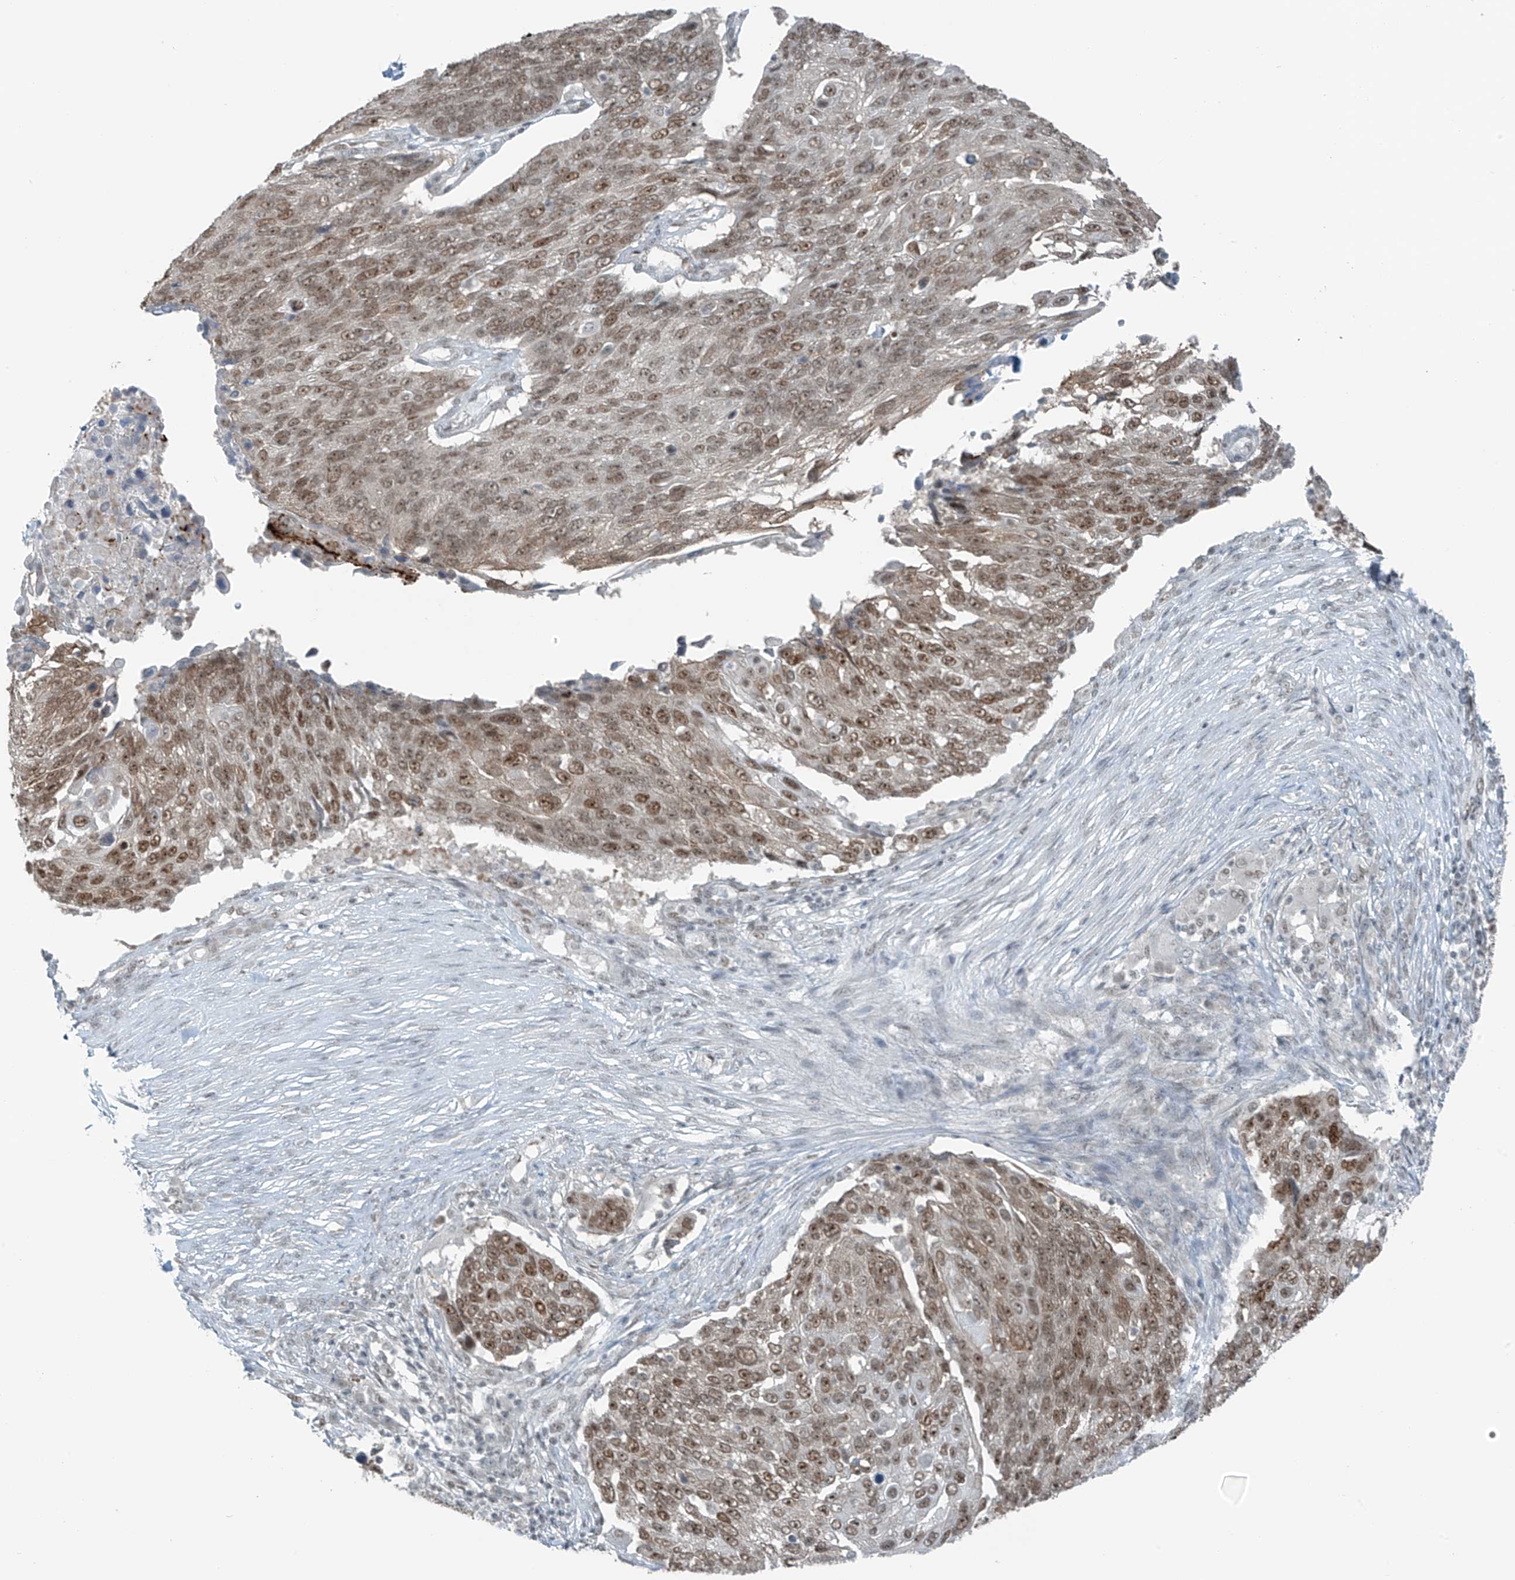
{"staining": {"intensity": "moderate", "quantity": ">75%", "location": "nuclear"}, "tissue": "lung cancer", "cell_type": "Tumor cells", "image_type": "cancer", "snomed": [{"axis": "morphology", "description": "Squamous cell carcinoma, NOS"}, {"axis": "topography", "description": "Lung"}], "caption": "Moderate nuclear staining for a protein is identified in about >75% of tumor cells of squamous cell carcinoma (lung) using IHC.", "gene": "WRNIP1", "patient": {"sex": "male", "age": 66}}